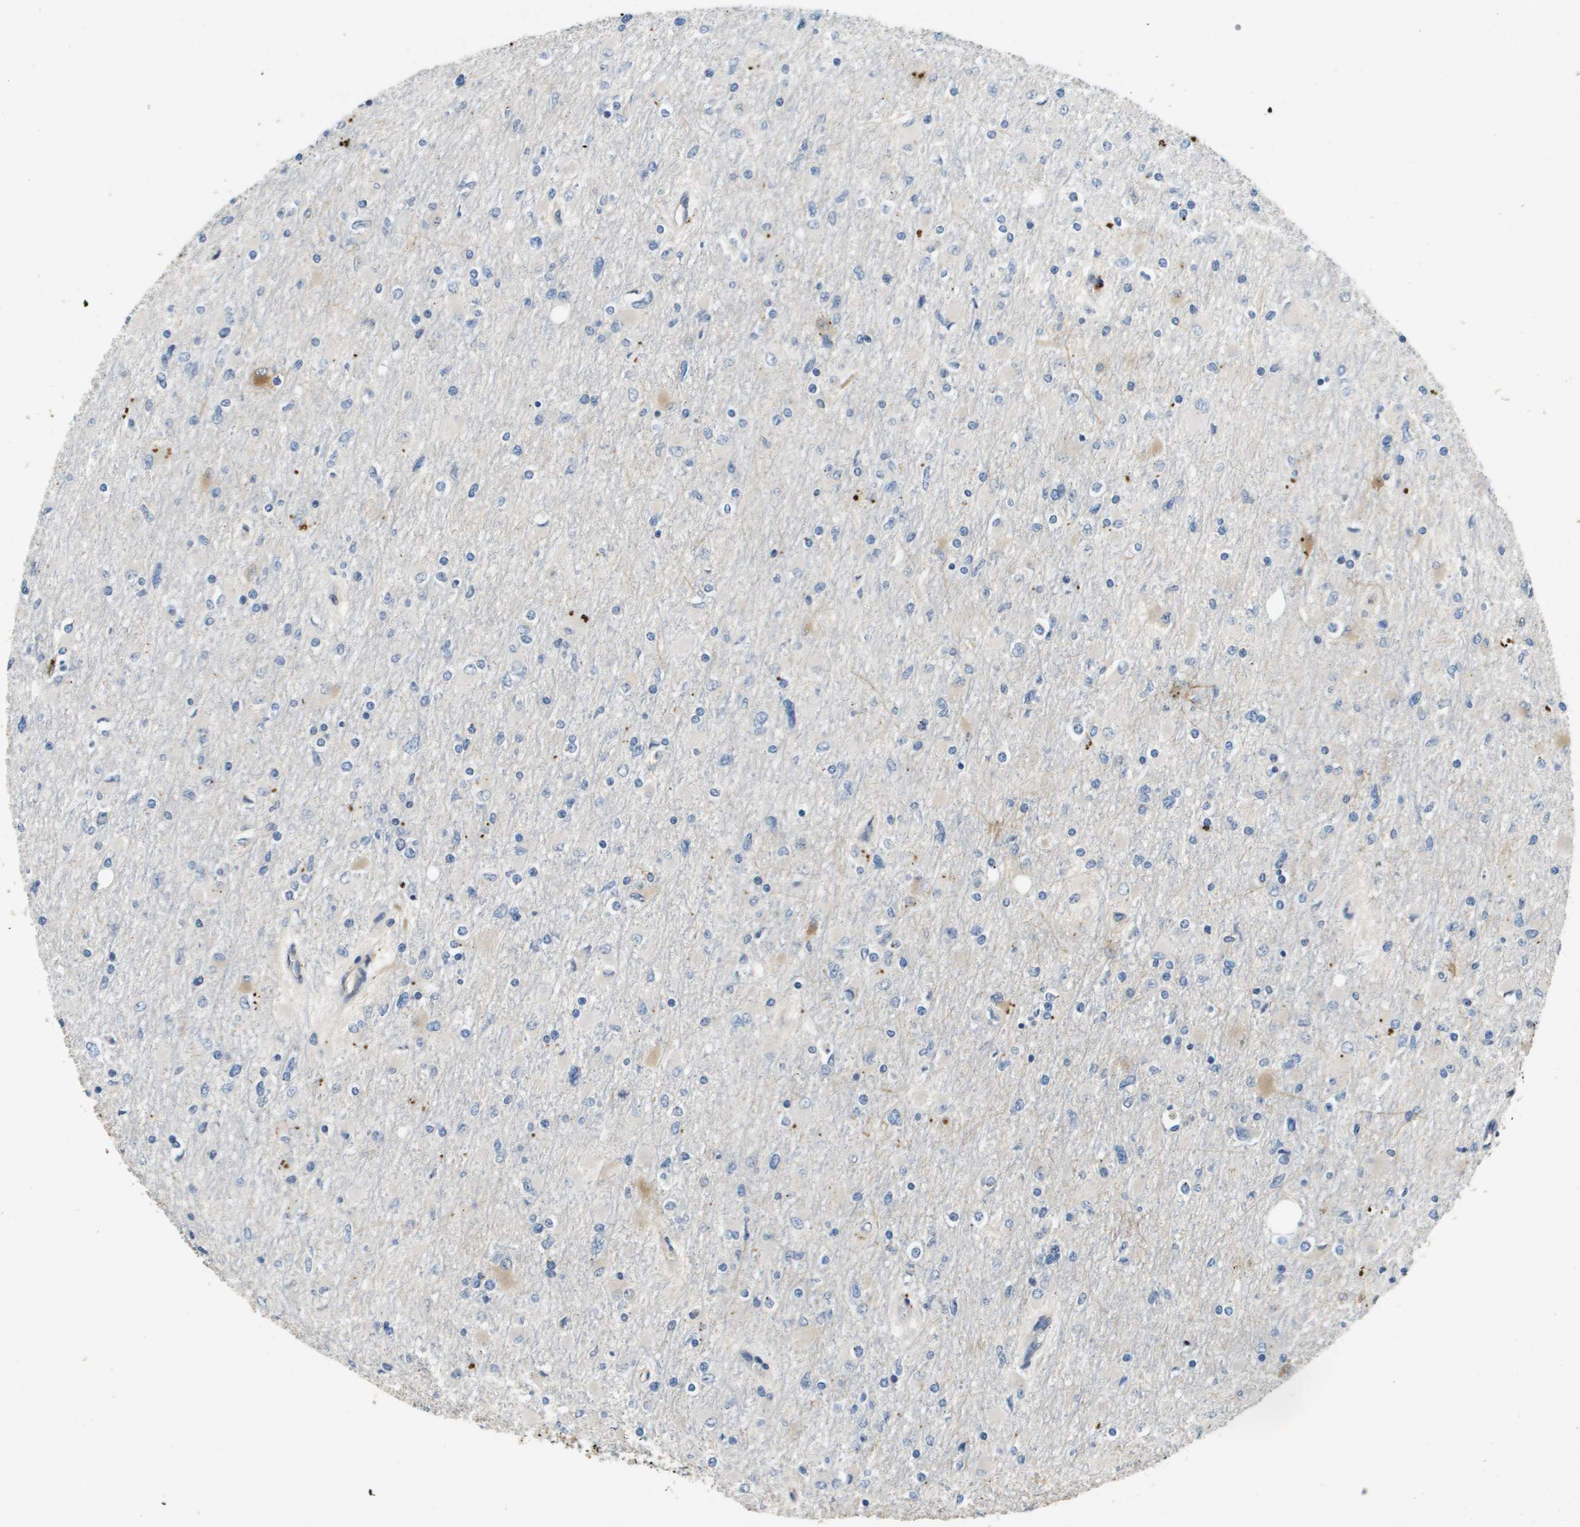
{"staining": {"intensity": "negative", "quantity": "none", "location": "none"}, "tissue": "glioma", "cell_type": "Tumor cells", "image_type": "cancer", "snomed": [{"axis": "morphology", "description": "Glioma, malignant, High grade"}, {"axis": "topography", "description": "Cerebral cortex"}], "caption": "A photomicrograph of human malignant glioma (high-grade) is negative for staining in tumor cells. (Stains: DAB (3,3'-diaminobenzidine) immunohistochemistry (IHC) with hematoxylin counter stain, Microscopy: brightfield microscopy at high magnification).", "gene": "PGAP3", "patient": {"sex": "female", "age": 36}}